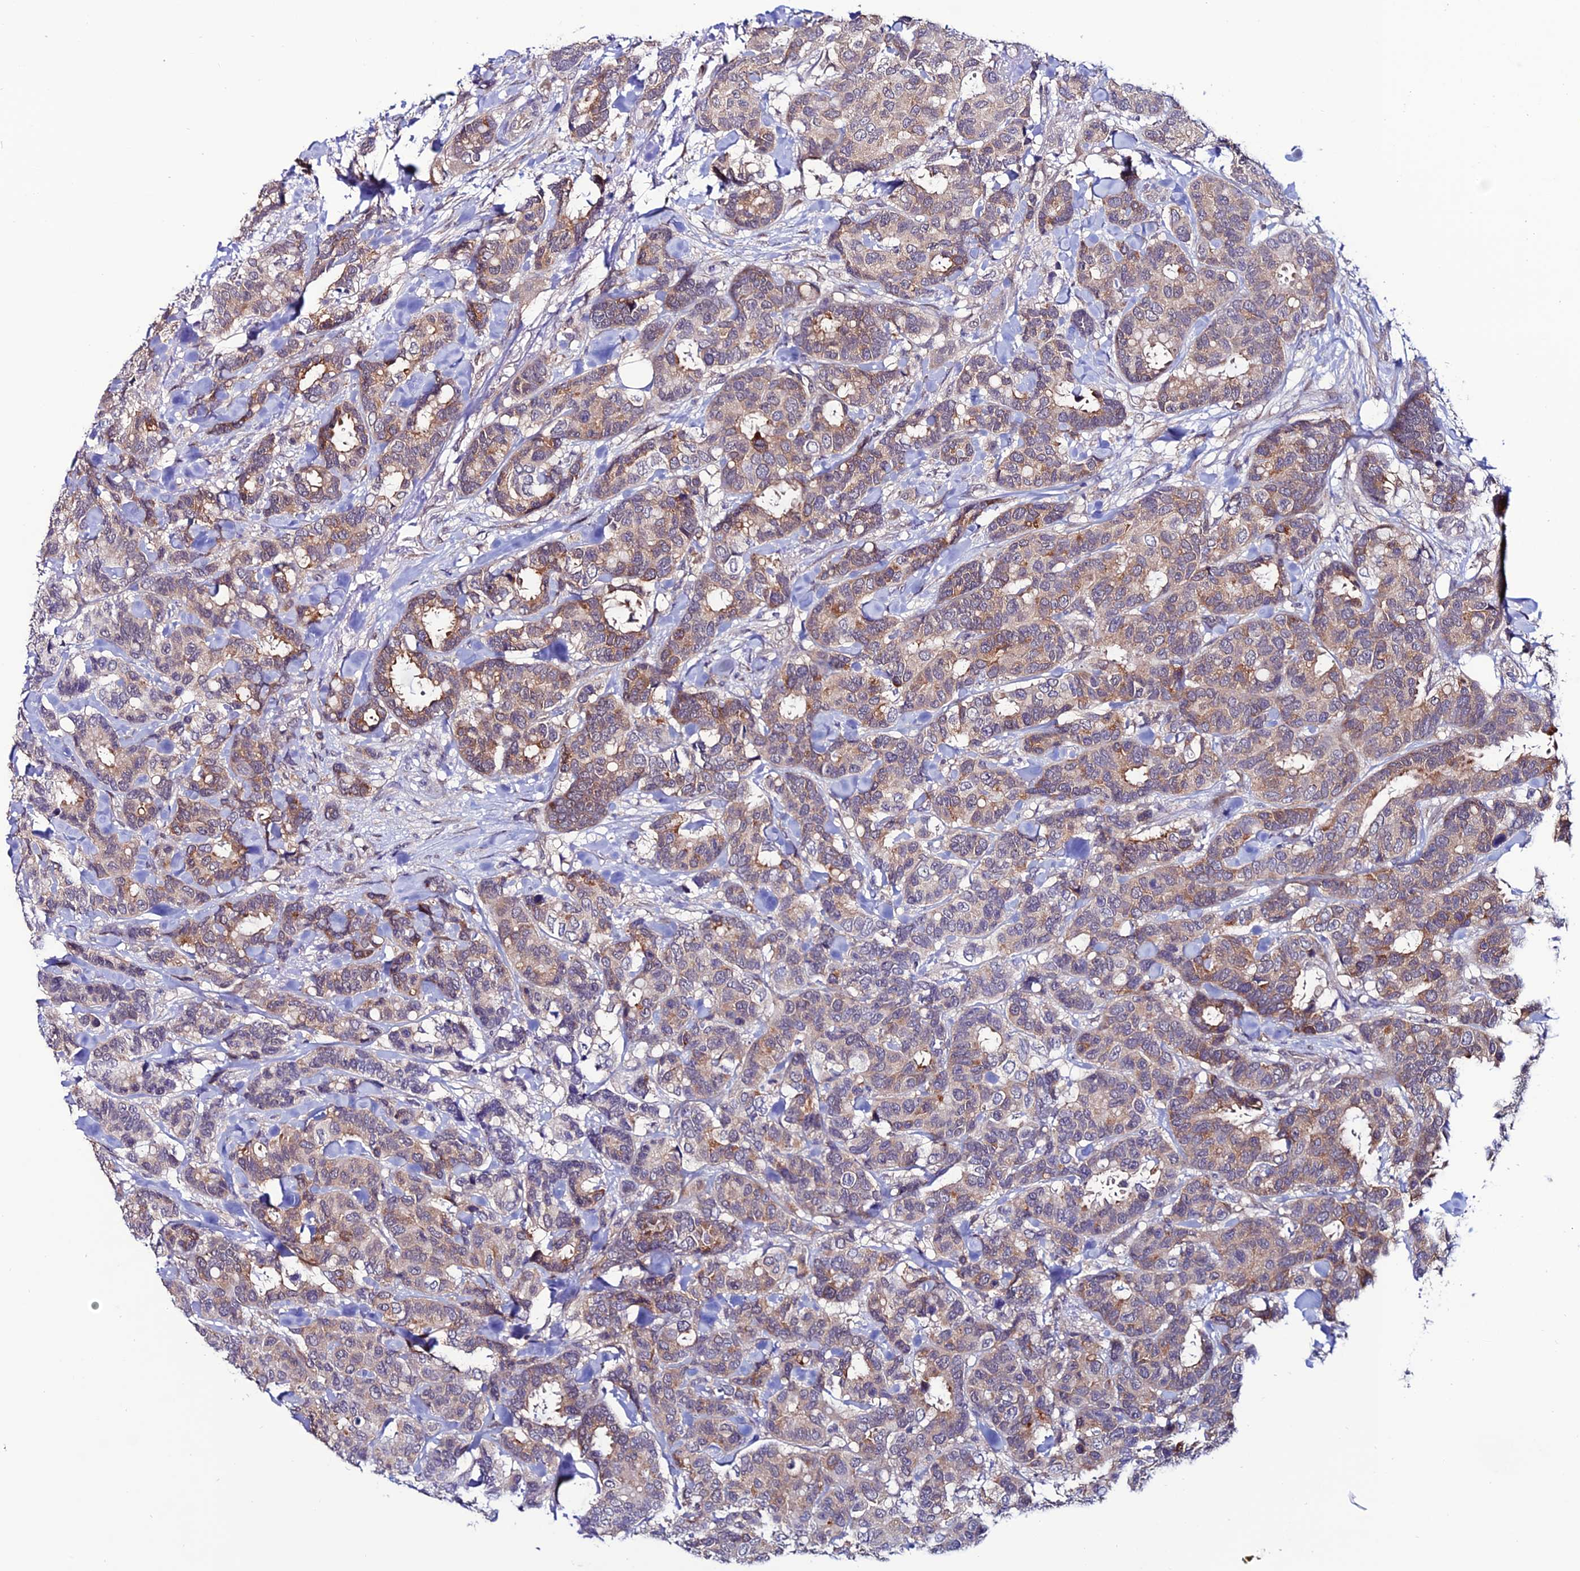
{"staining": {"intensity": "weak", "quantity": "25%-75%", "location": "cytoplasmic/membranous"}, "tissue": "breast cancer", "cell_type": "Tumor cells", "image_type": "cancer", "snomed": [{"axis": "morphology", "description": "Normal tissue, NOS"}, {"axis": "morphology", "description": "Duct carcinoma"}, {"axis": "topography", "description": "Breast"}], "caption": "A low amount of weak cytoplasmic/membranous expression is seen in approximately 25%-75% of tumor cells in breast intraductal carcinoma tissue.", "gene": "FZD8", "patient": {"sex": "female", "age": 87}}